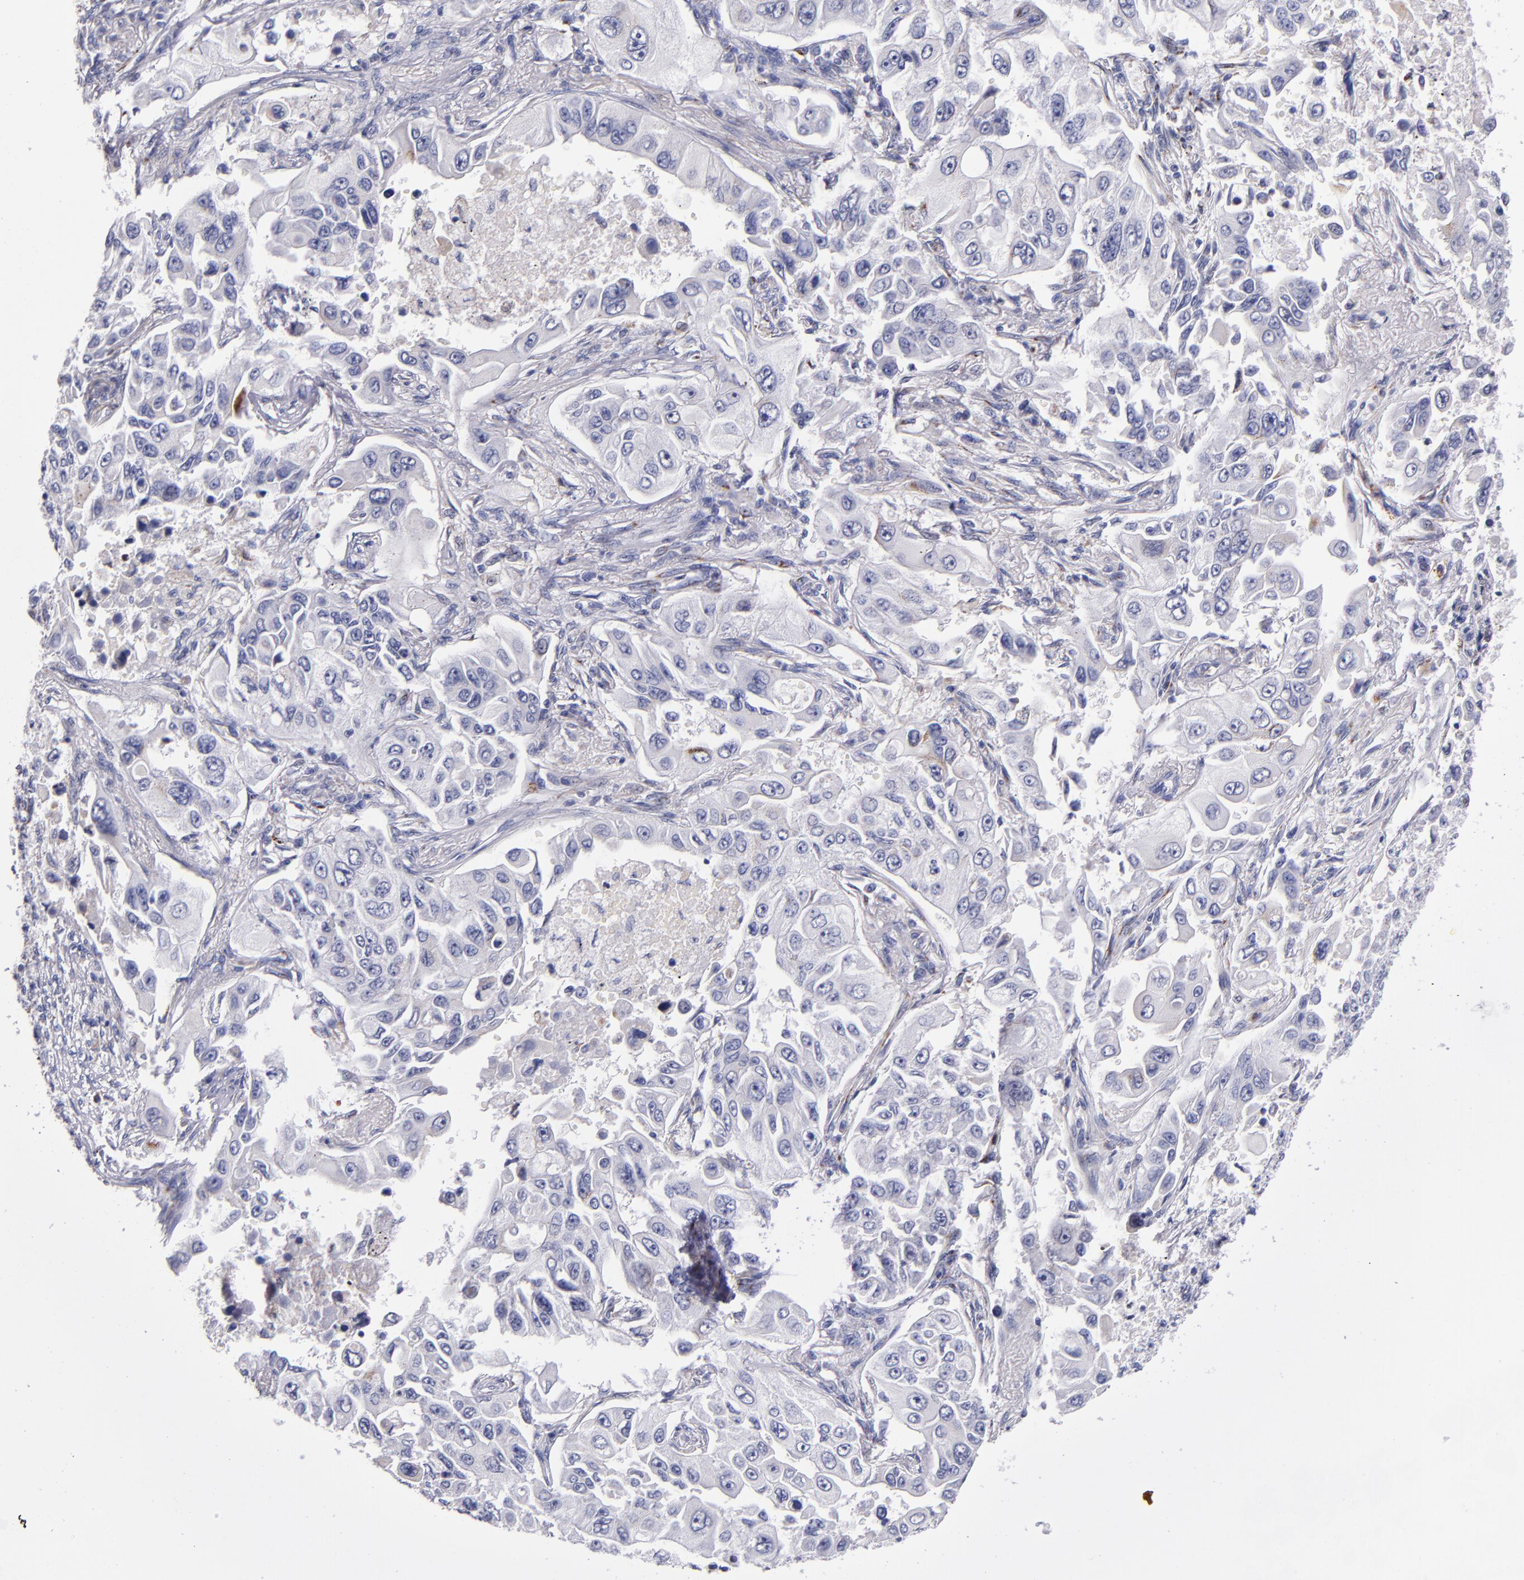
{"staining": {"intensity": "moderate", "quantity": "<25%", "location": "cytoplasmic/membranous"}, "tissue": "lung cancer", "cell_type": "Tumor cells", "image_type": "cancer", "snomed": [{"axis": "morphology", "description": "Adenocarcinoma, NOS"}, {"axis": "topography", "description": "Lung"}], "caption": "Human lung cancer (adenocarcinoma) stained with a protein marker demonstrates moderate staining in tumor cells.", "gene": "RAB41", "patient": {"sex": "male", "age": 84}}